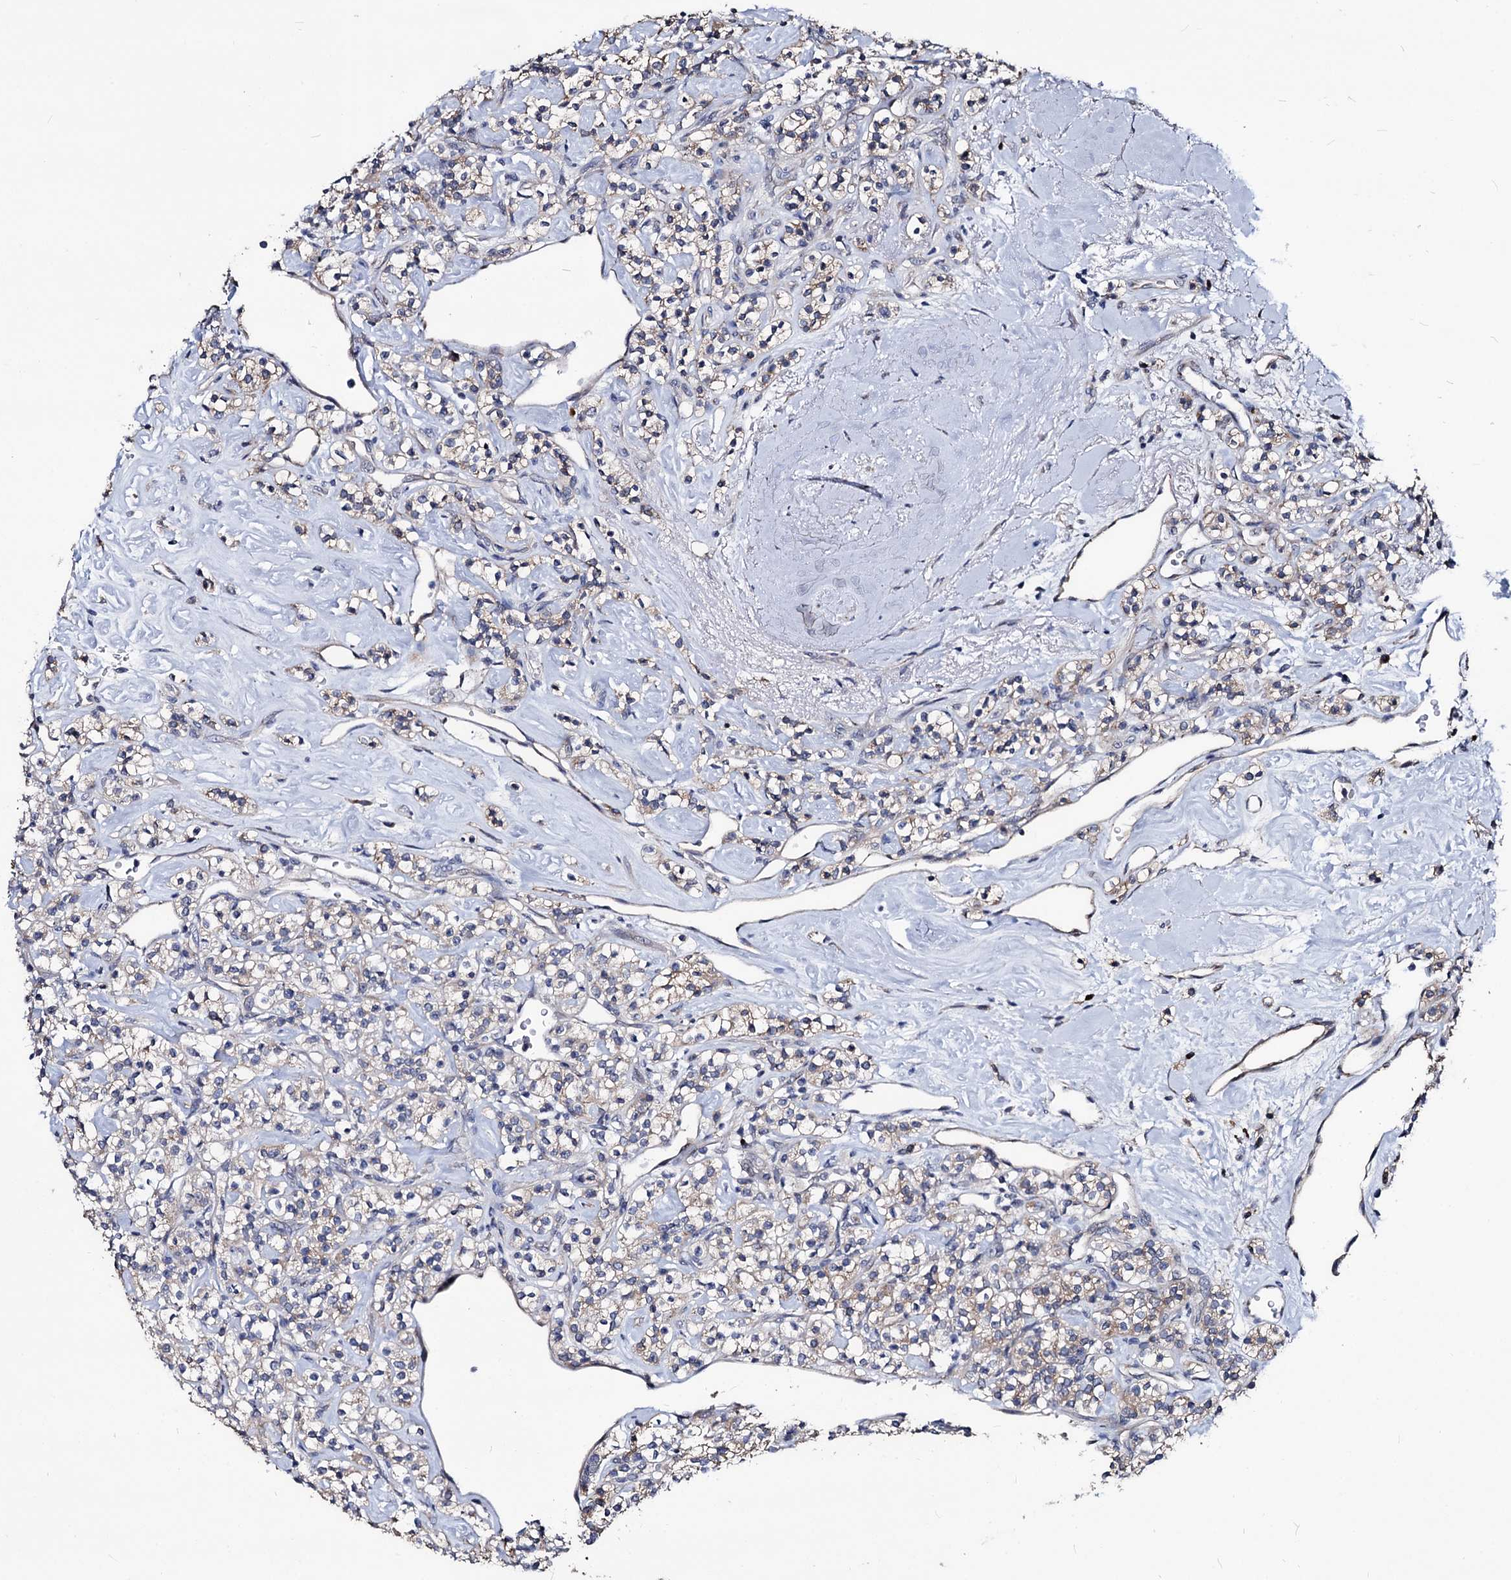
{"staining": {"intensity": "weak", "quantity": "<25%", "location": "cytoplasmic/membranous"}, "tissue": "renal cancer", "cell_type": "Tumor cells", "image_type": "cancer", "snomed": [{"axis": "morphology", "description": "Adenocarcinoma, NOS"}, {"axis": "topography", "description": "Kidney"}], "caption": "Human renal cancer (adenocarcinoma) stained for a protein using immunohistochemistry displays no positivity in tumor cells.", "gene": "SMAGP", "patient": {"sex": "male", "age": 77}}